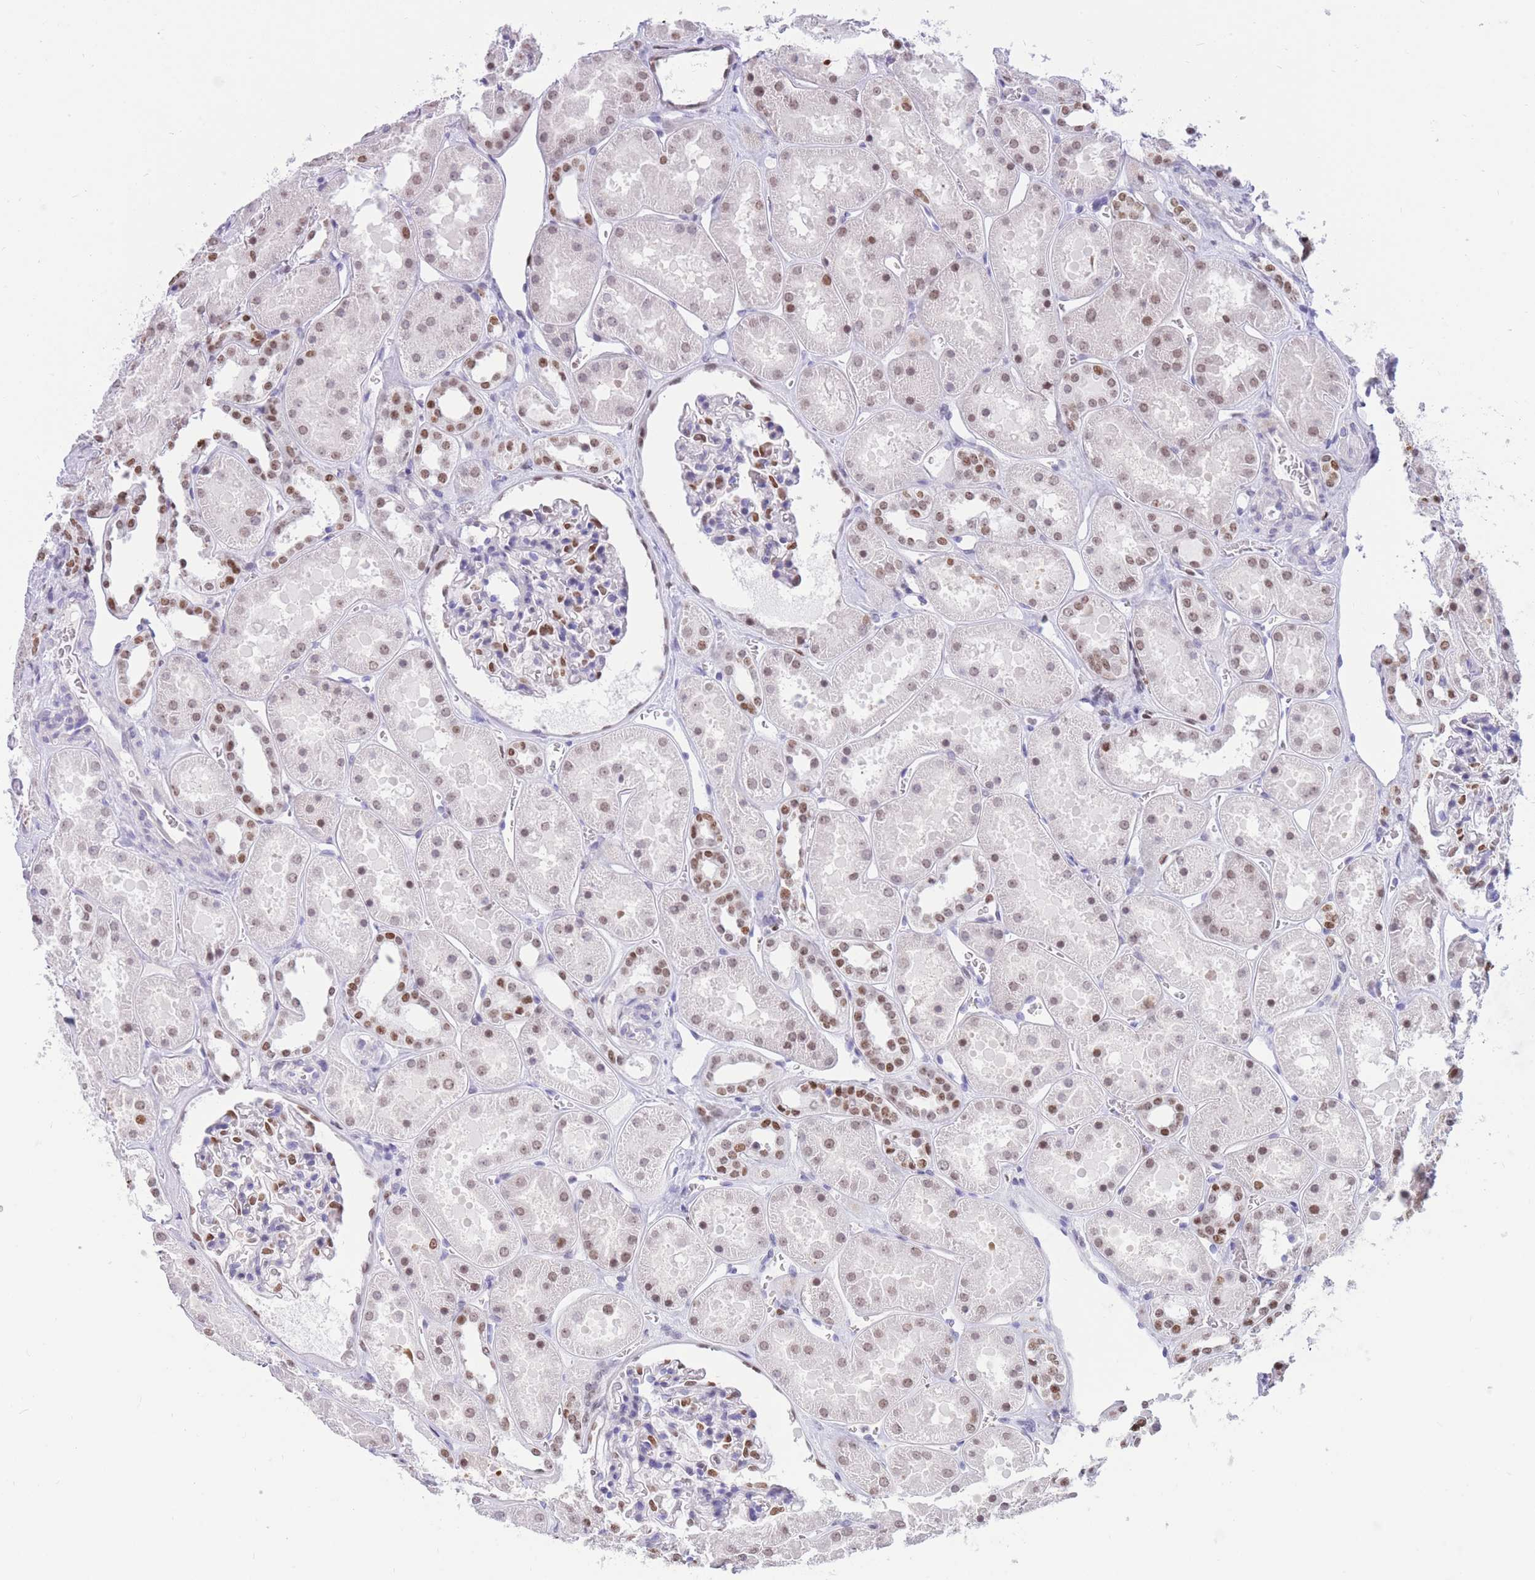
{"staining": {"intensity": "moderate", "quantity": "<25%", "location": "nuclear"}, "tissue": "kidney", "cell_type": "Cells in glomeruli", "image_type": "normal", "snomed": [{"axis": "morphology", "description": "Normal tissue, NOS"}, {"axis": "topography", "description": "Kidney"}], "caption": "Benign kidney displays moderate nuclear expression in approximately <25% of cells in glomeruli, visualized by immunohistochemistry.", "gene": "HMGN1", "patient": {"sex": "female", "age": 41}}